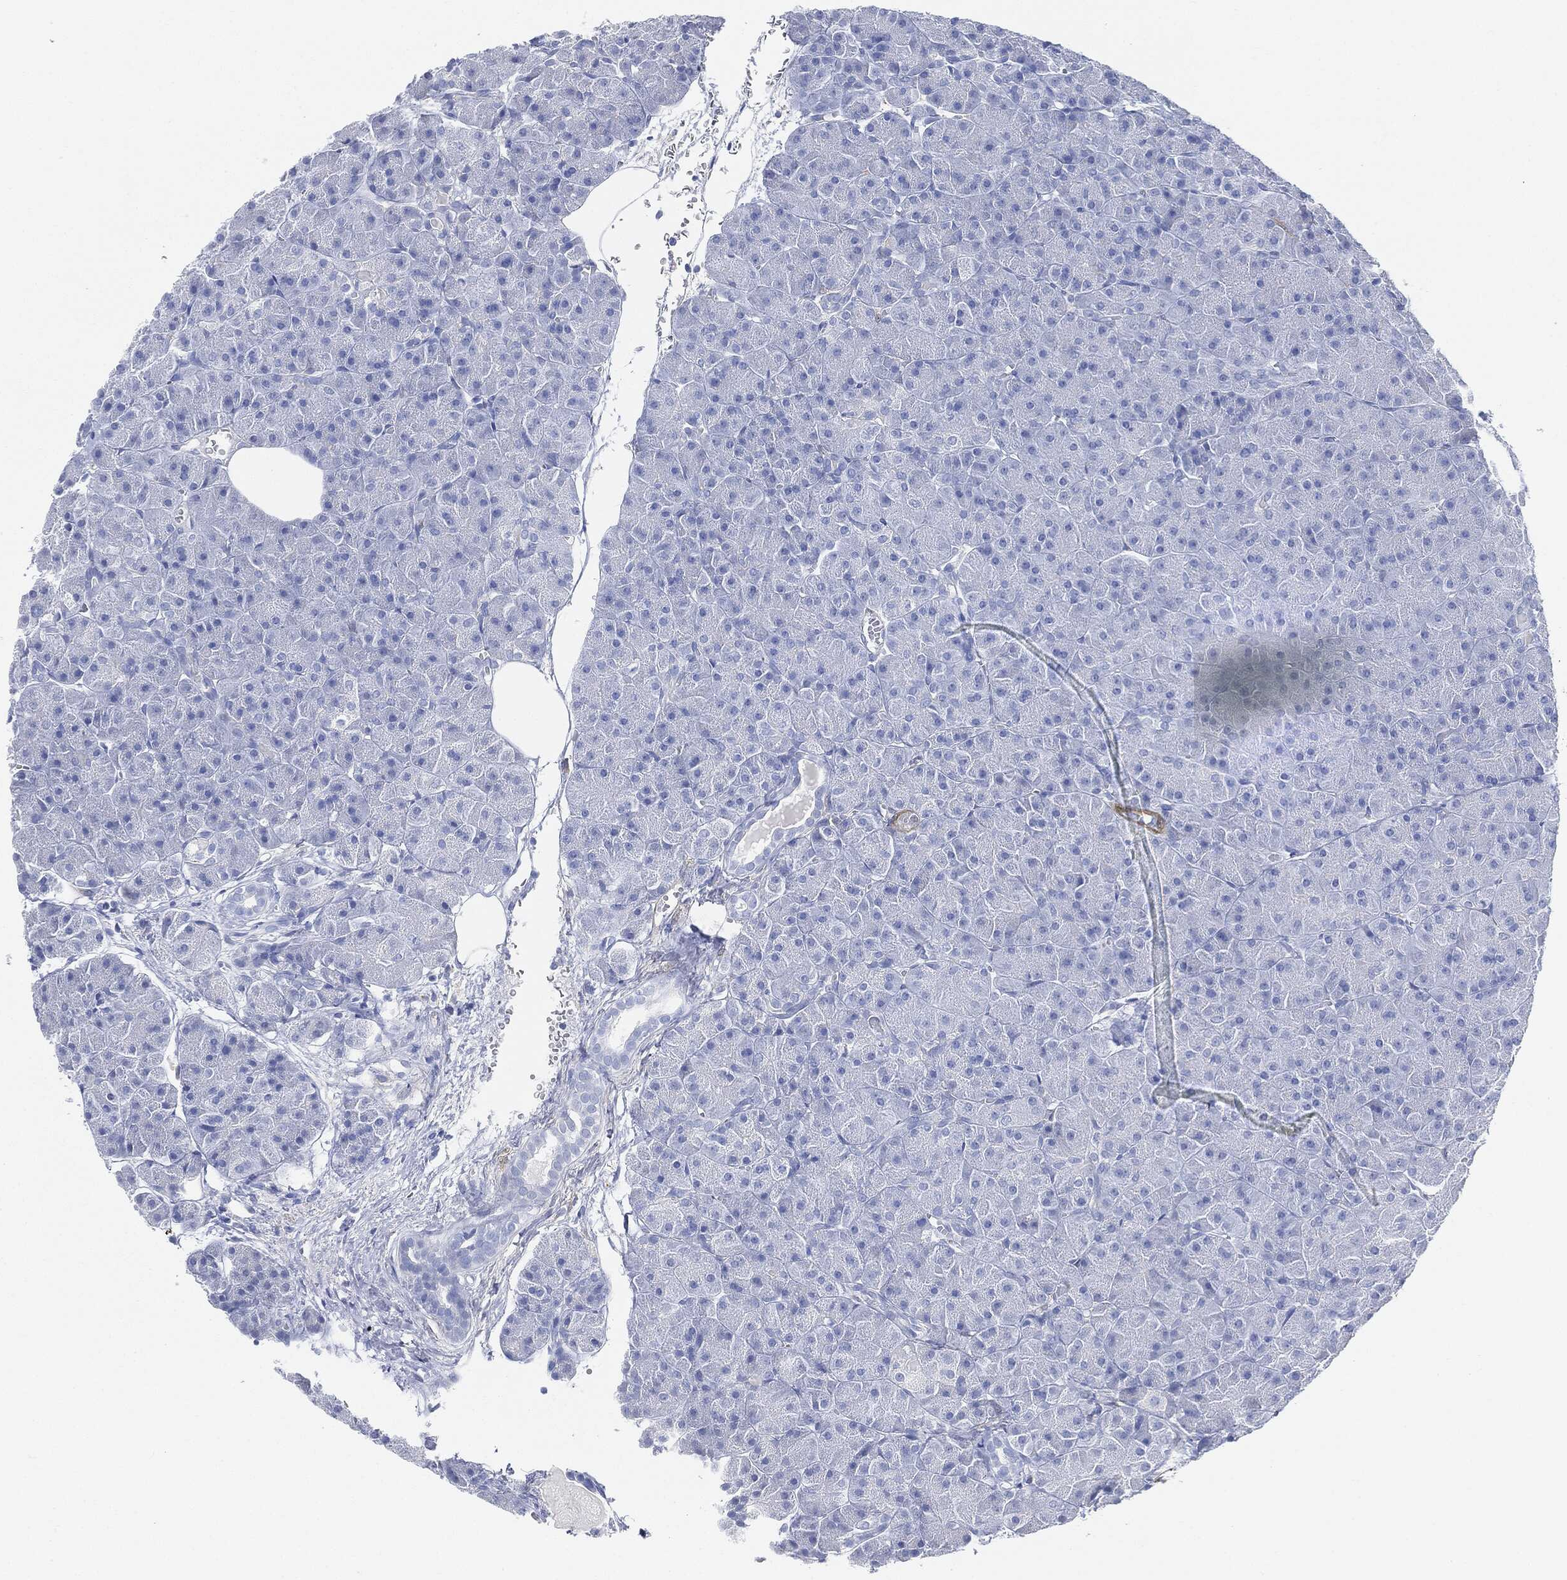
{"staining": {"intensity": "negative", "quantity": "none", "location": "none"}, "tissue": "pancreas", "cell_type": "Exocrine glandular cells", "image_type": "normal", "snomed": [{"axis": "morphology", "description": "Normal tissue, NOS"}, {"axis": "topography", "description": "Pancreas"}], "caption": "Immunohistochemistry (IHC) image of normal pancreas: pancreas stained with DAB exhibits no significant protein expression in exocrine glandular cells. (DAB (3,3'-diaminobenzidine) IHC visualized using brightfield microscopy, high magnification).", "gene": "TAGLN", "patient": {"sex": "male", "age": 61}}